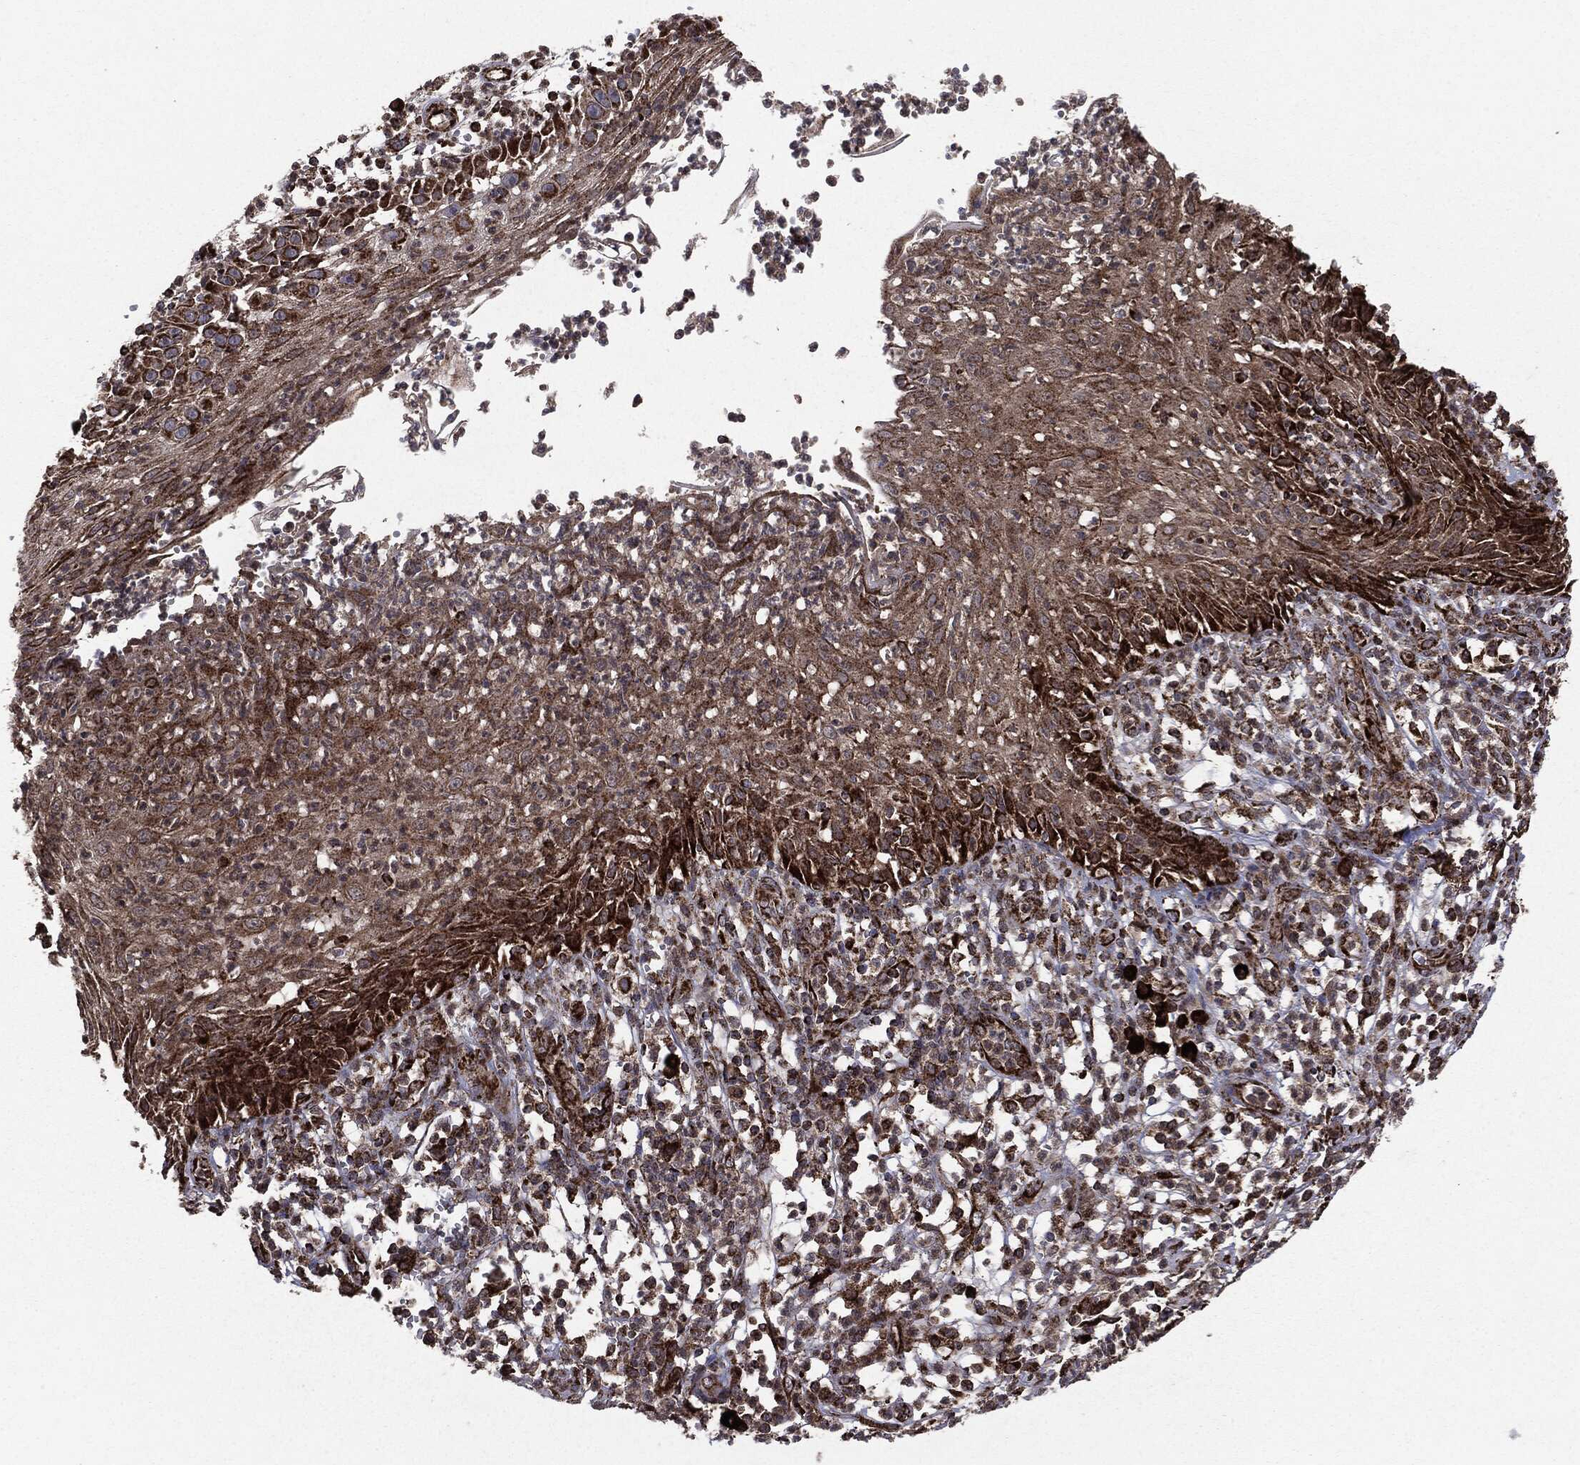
{"staining": {"intensity": "strong", "quantity": "<25%", "location": "cytoplasmic/membranous"}, "tissue": "skin cancer", "cell_type": "Tumor cells", "image_type": "cancer", "snomed": [{"axis": "morphology", "description": "Normal tissue, NOS"}, {"axis": "morphology", "description": "Squamous cell carcinoma, NOS"}, {"axis": "topography", "description": "Skin"}], "caption": "Human squamous cell carcinoma (skin) stained for a protein (brown) exhibits strong cytoplasmic/membranous positive expression in about <25% of tumor cells.", "gene": "MAP2K1", "patient": {"sex": "male", "age": 79}}